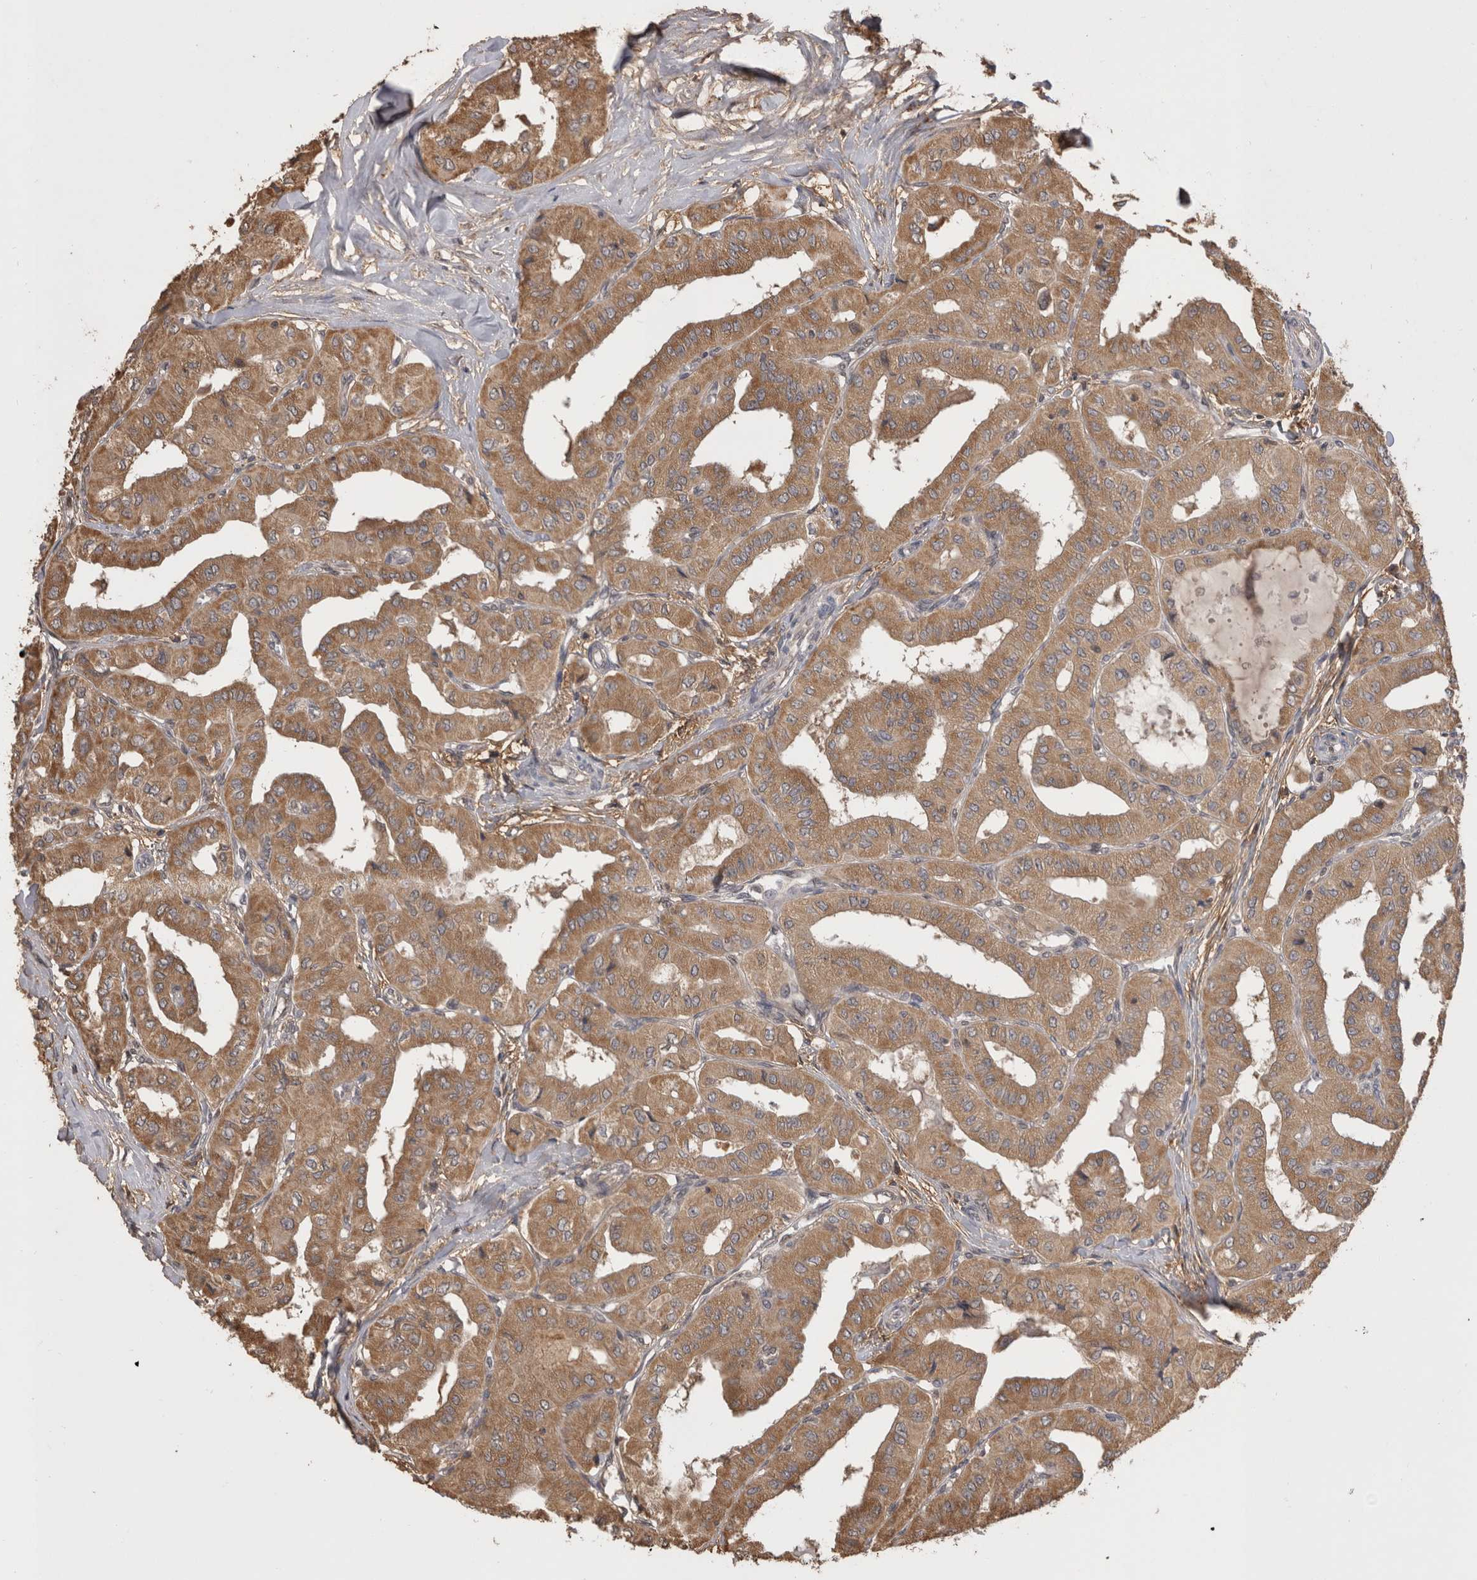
{"staining": {"intensity": "moderate", "quantity": ">75%", "location": "cytoplasmic/membranous"}, "tissue": "thyroid cancer", "cell_type": "Tumor cells", "image_type": "cancer", "snomed": [{"axis": "morphology", "description": "Papillary adenocarcinoma, NOS"}, {"axis": "topography", "description": "Thyroid gland"}], "caption": "Protein analysis of thyroid cancer (papillary adenocarcinoma) tissue shows moderate cytoplasmic/membranous staining in about >75% of tumor cells.", "gene": "PREP", "patient": {"sex": "female", "age": 59}}